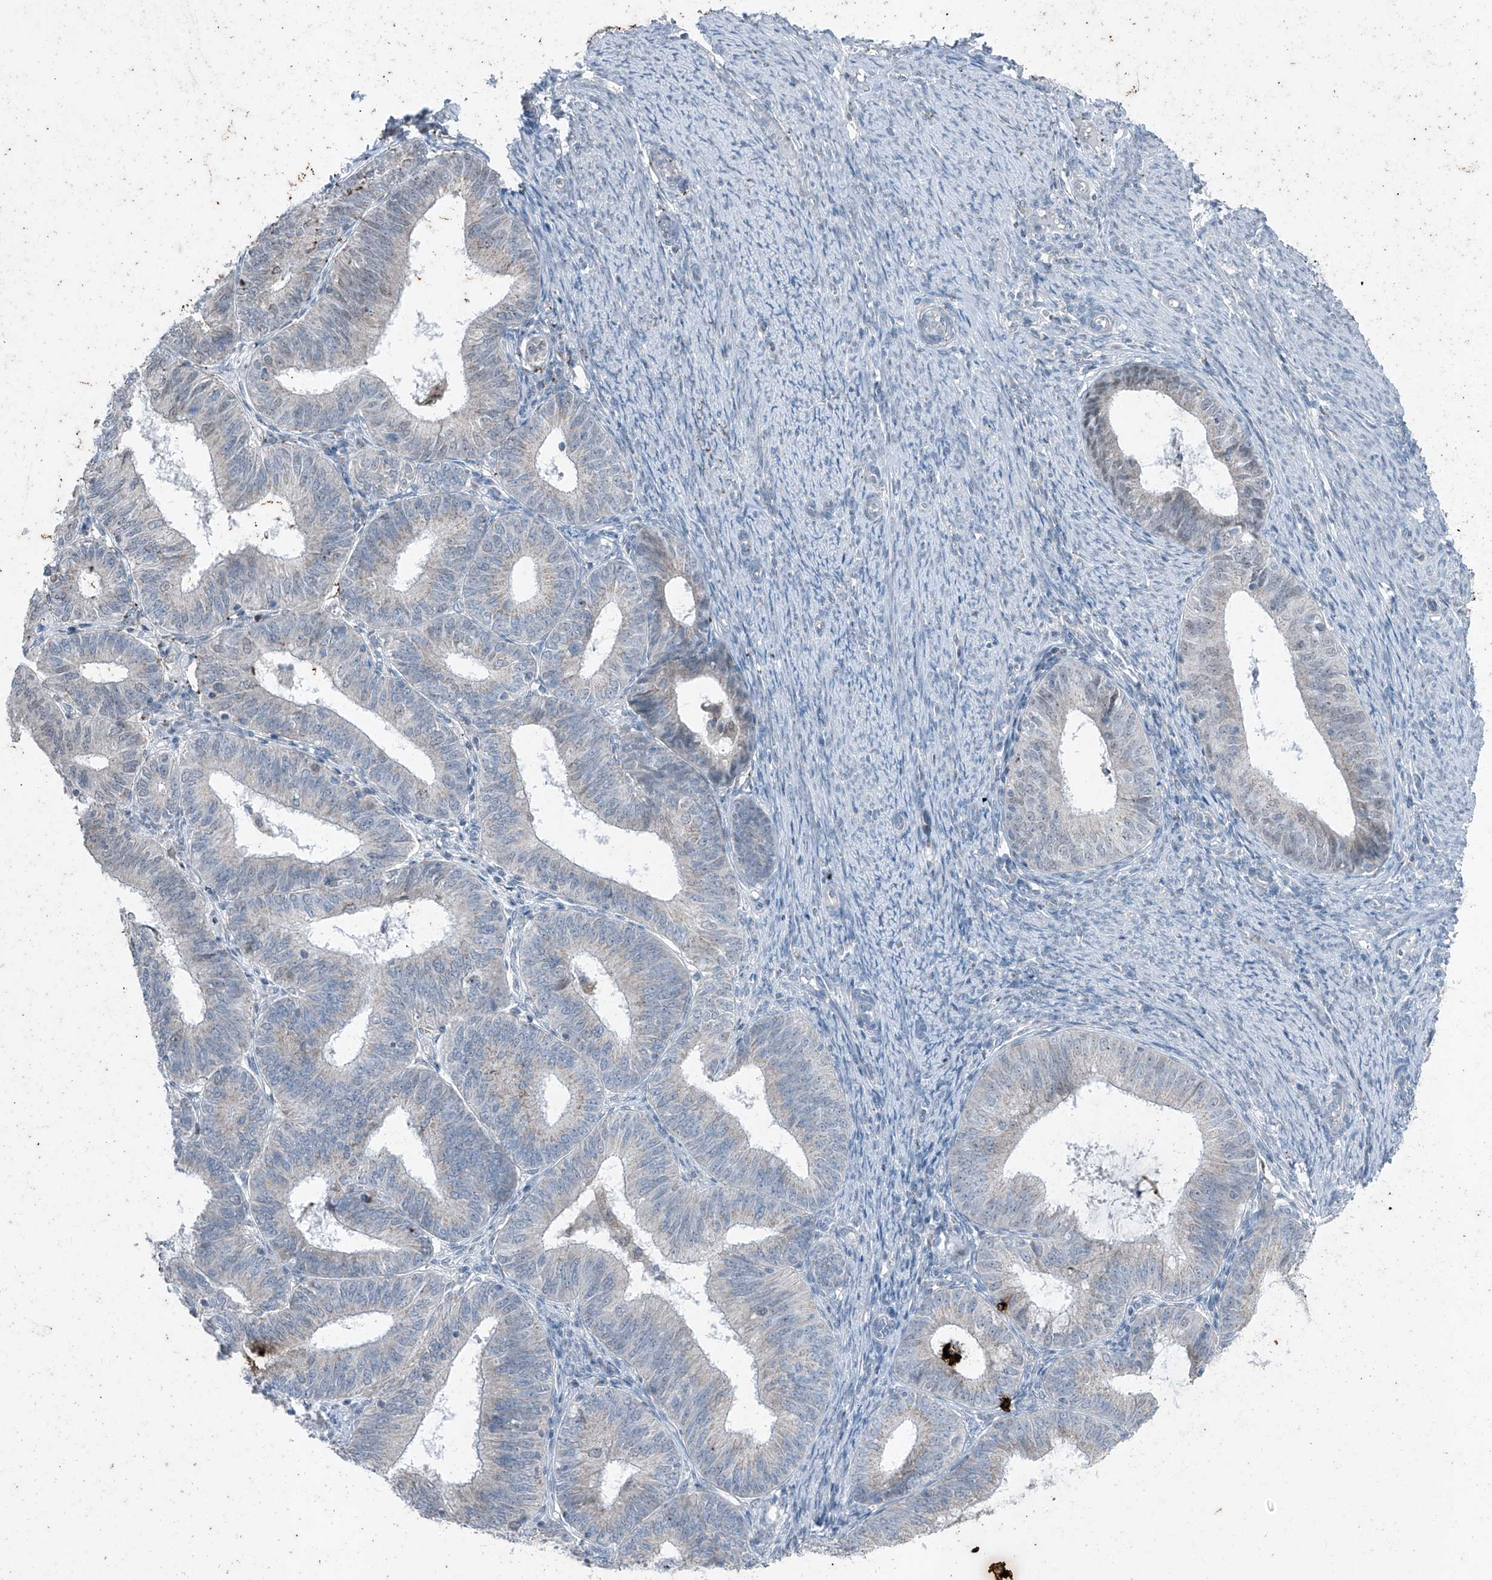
{"staining": {"intensity": "weak", "quantity": "25%-75%", "location": "cytoplasmic/membranous"}, "tissue": "endometrial cancer", "cell_type": "Tumor cells", "image_type": "cancer", "snomed": [{"axis": "morphology", "description": "Adenocarcinoma, NOS"}, {"axis": "topography", "description": "Endometrium"}], "caption": "IHC staining of endometrial cancer (adenocarcinoma), which displays low levels of weak cytoplasmic/membranous expression in approximately 25%-75% of tumor cells indicating weak cytoplasmic/membranous protein staining. The staining was performed using DAB (3,3'-diaminobenzidine) (brown) for protein detection and nuclei were counterstained in hematoxylin (blue).", "gene": "DYRK1B", "patient": {"sex": "female", "age": 51}}